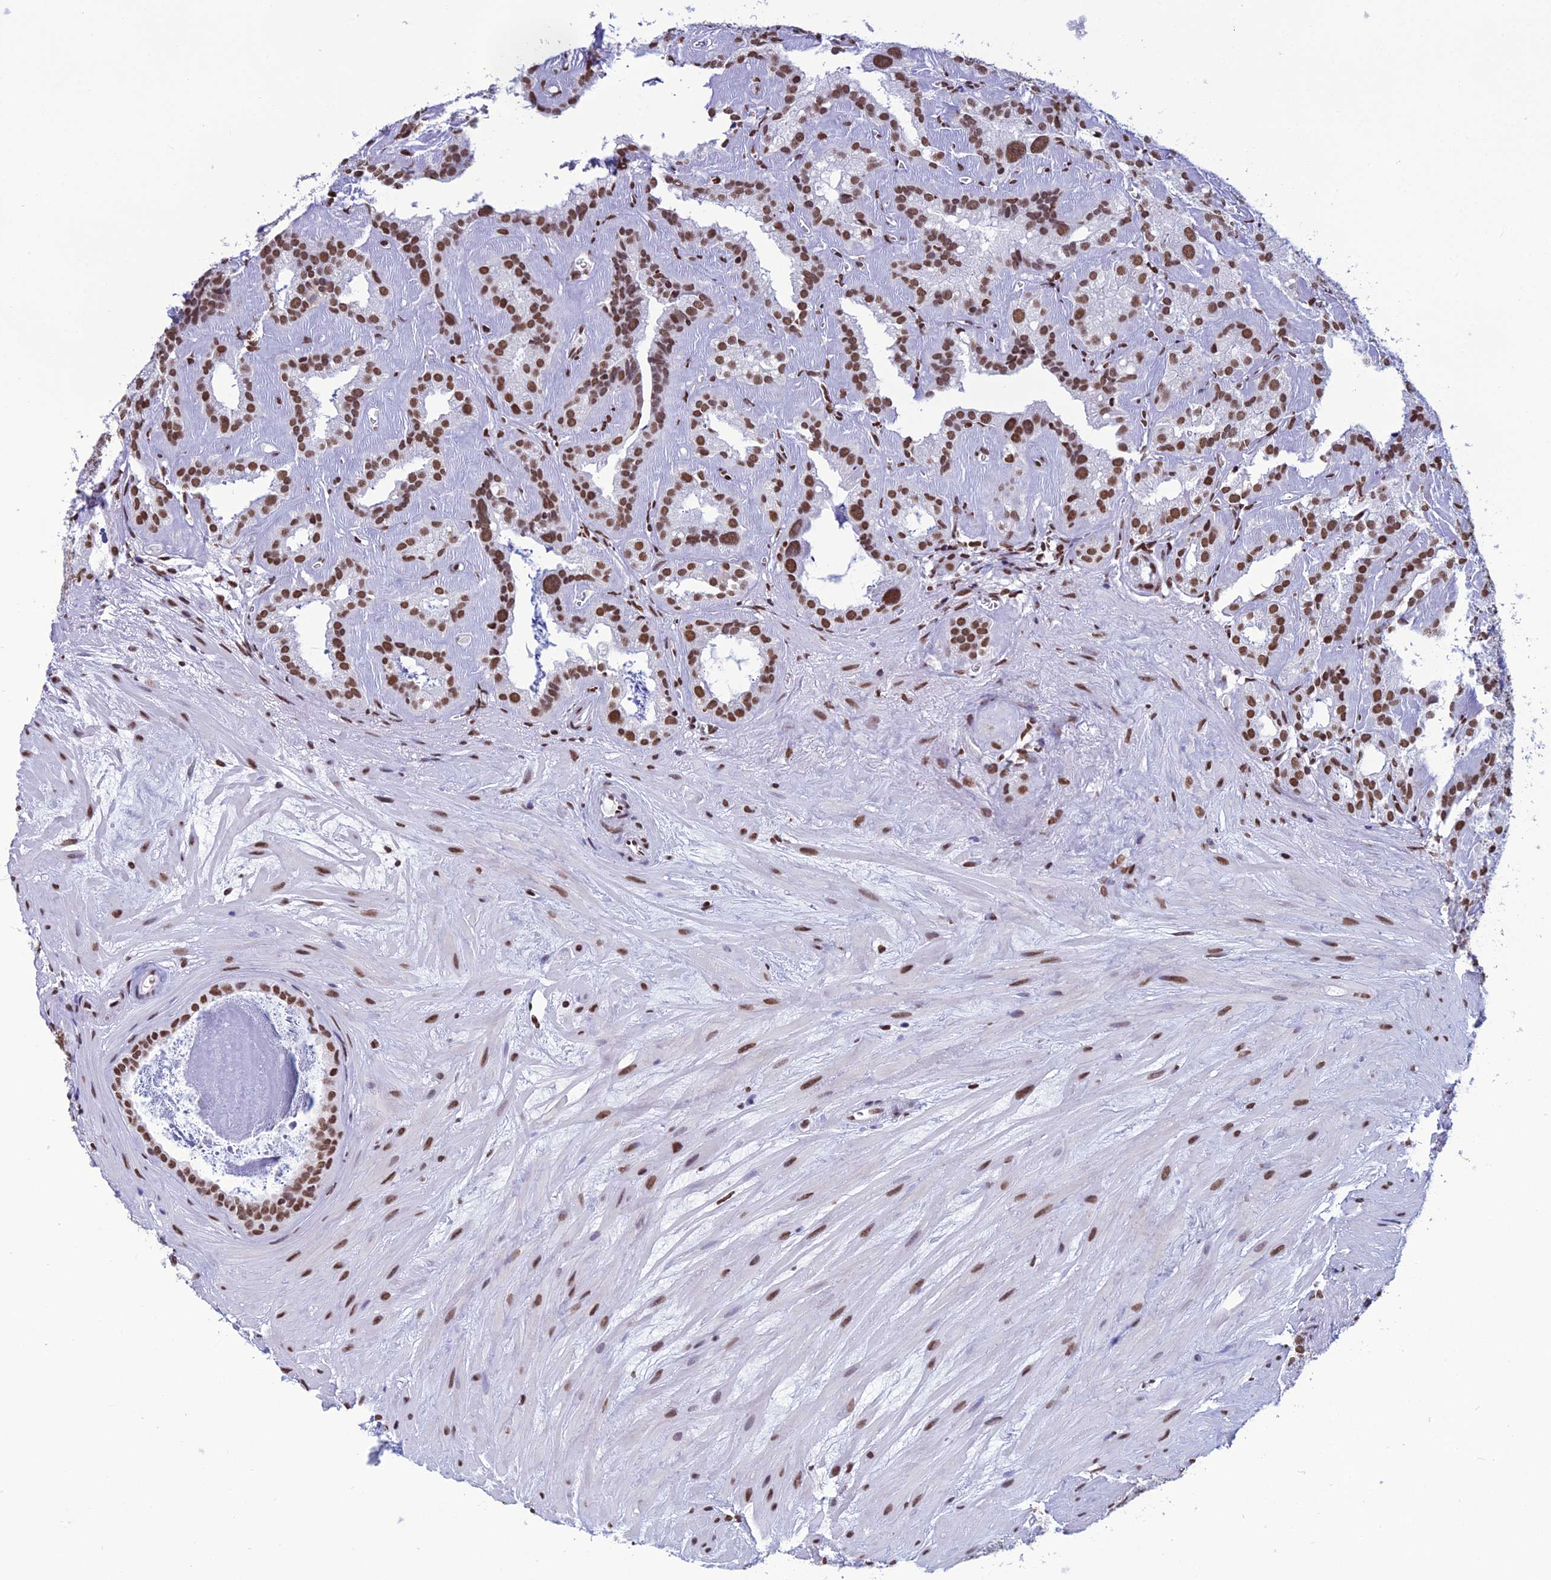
{"staining": {"intensity": "strong", "quantity": ">75%", "location": "nuclear"}, "tissue": "seminal vesicle", "cell_type": "Glandular cells", "image_type": "normal", "snomed": [{"axis": "morphology", "description": "Normal tissue, NOS"}, {"axis": "topography", "description": "Prostate"}, {"axis": "topography", "description": "Seminal veicle"}], "caption": "An immunohistochemistry (IHC) micrograph of benign tissue is shown. Protein staining in brown labels strong nuclear positivity in seminal vesicle within glandular cells.", "gene": "PRAMEF12", "patient": {"sex": "male", "age": 59}}